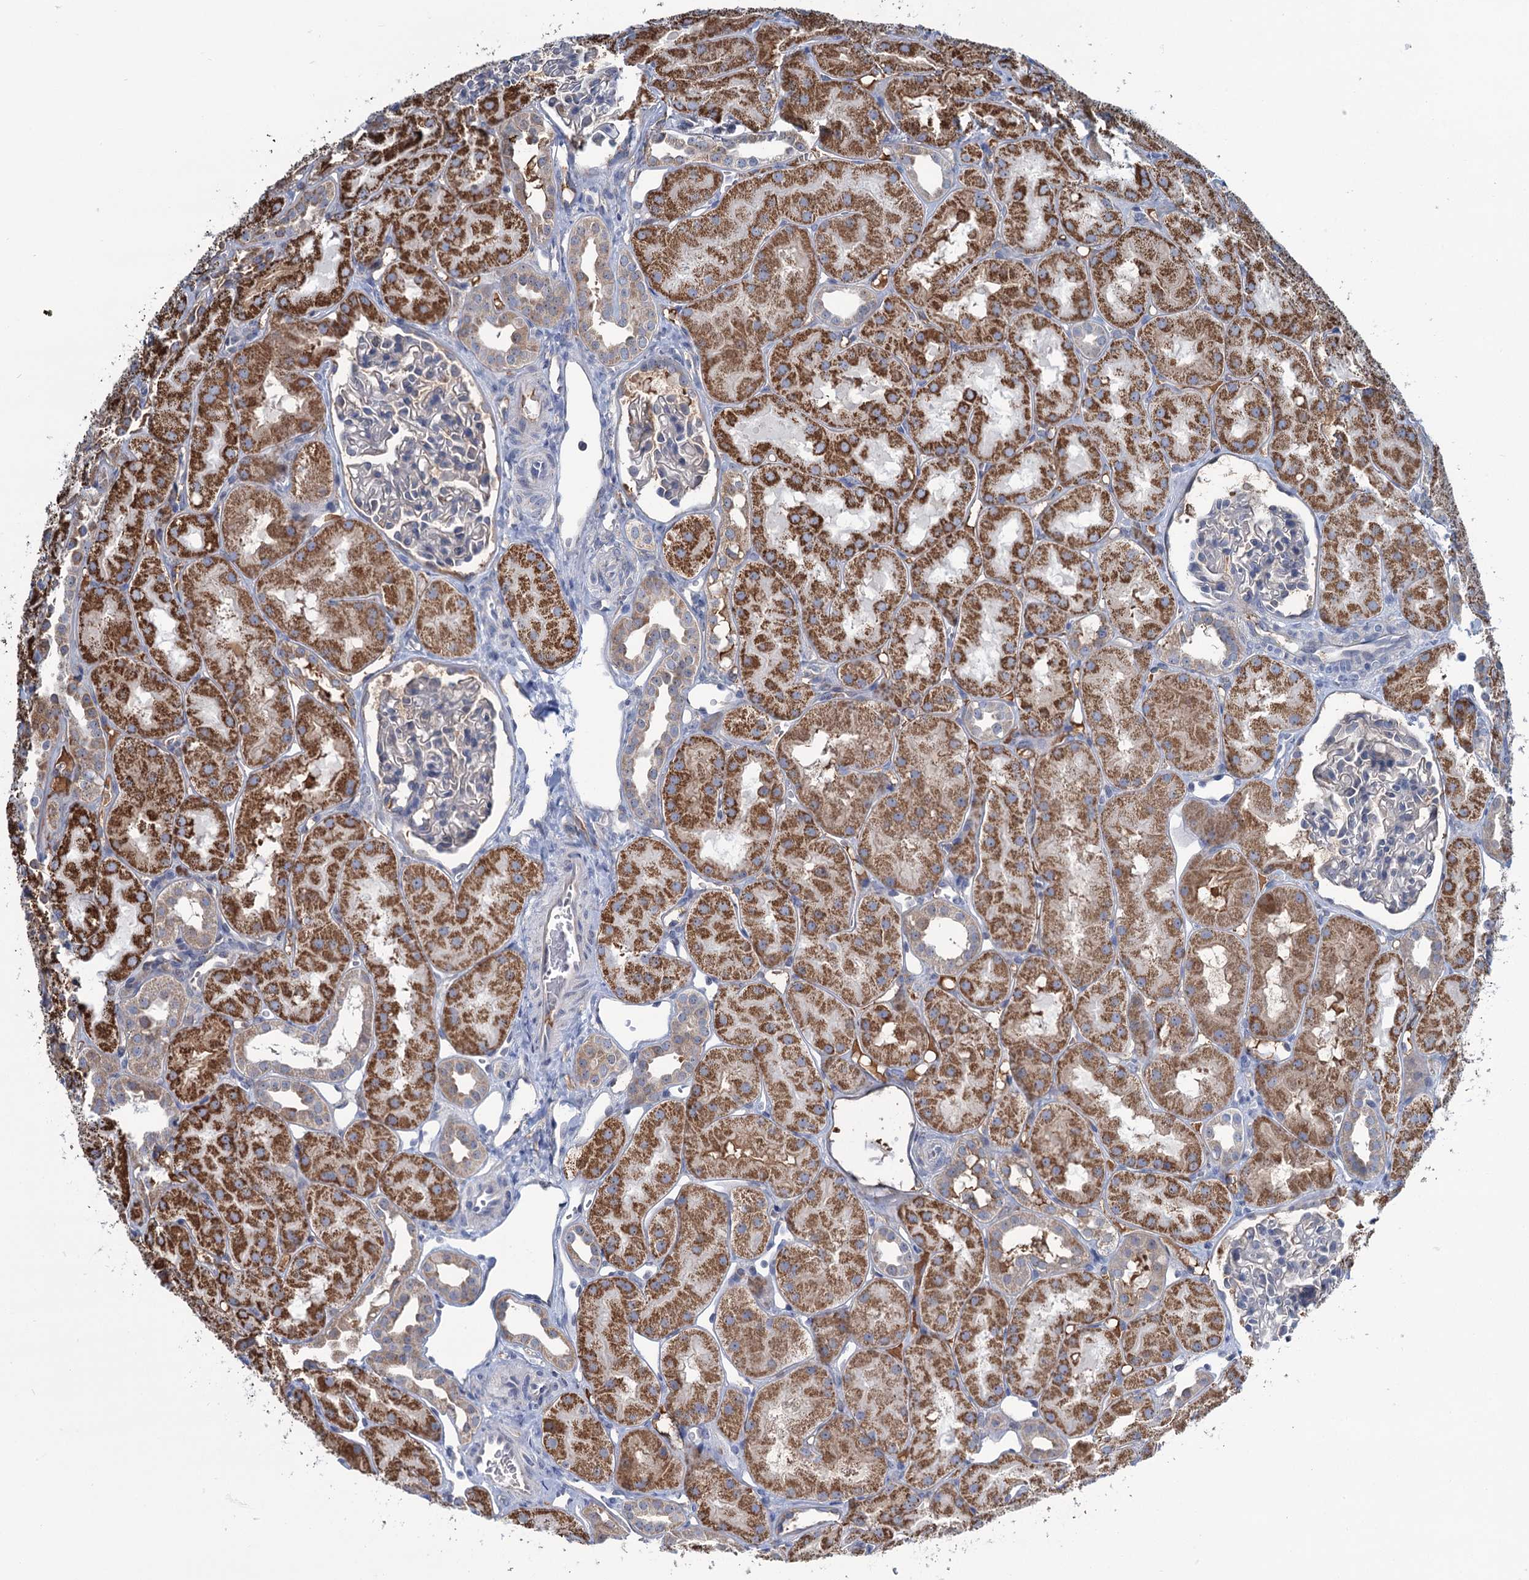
{"staining": {"intensity": "weak", "quantity": "<25%", "location": "cytoplasmic/membranous"}, "tissue": "kidney", "cell_type": "Cells in glomeruli", "image_type": "normal", "snomed": [{"axis": "morphology", "description": "Normal tissue, NOS"}, {"axis": "topography", "description": "Kidney"}, {"axis": "topography", "description": "Urinary bladder"}], "caption": "An immunohistochemistry histopathology image of benign kidney is shown. There is no staining in cells in glomeruli of kidney.", "gene": "LPIN1", "patient": {"sex": "male", "age": 16}}